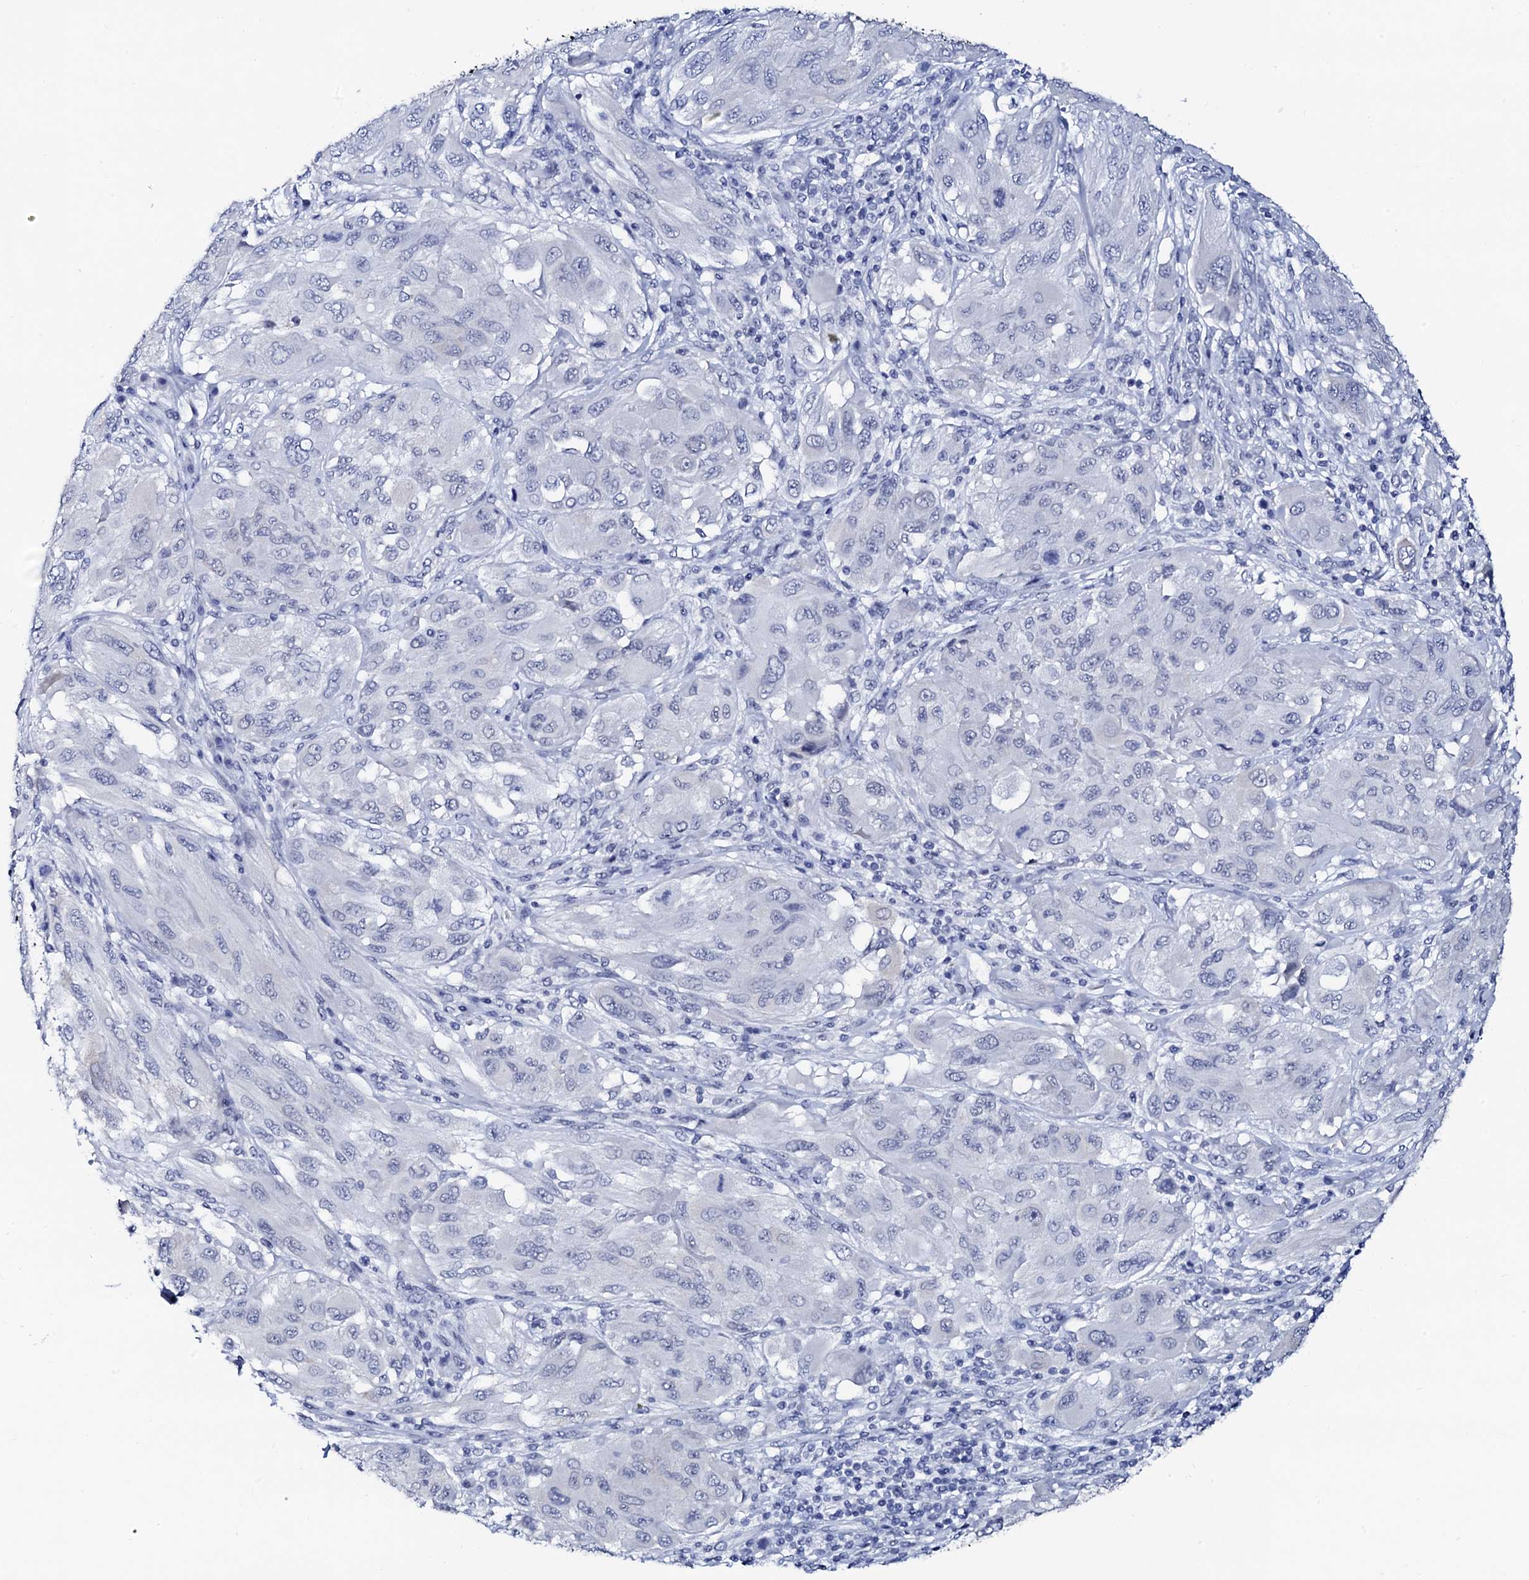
{"staining": {"intensity": "negative", "quantity": "none", "location": "none"}, "tissue": "melanoma", "cell_type": "Tumor cells", "image_type": "cancer", "snomed": [{"axis": "morphology", "description": "Malignant melanoma, NOS"}, {"axis": "topography", "description": "Skin"}], "caption": "Human malignant melanoma stained for a protein using immunohistochemistry (IHC) shows no positivity in tumor cells.", "gene": "SPATA19", "patient": {"sex": "female", "age": 91}}